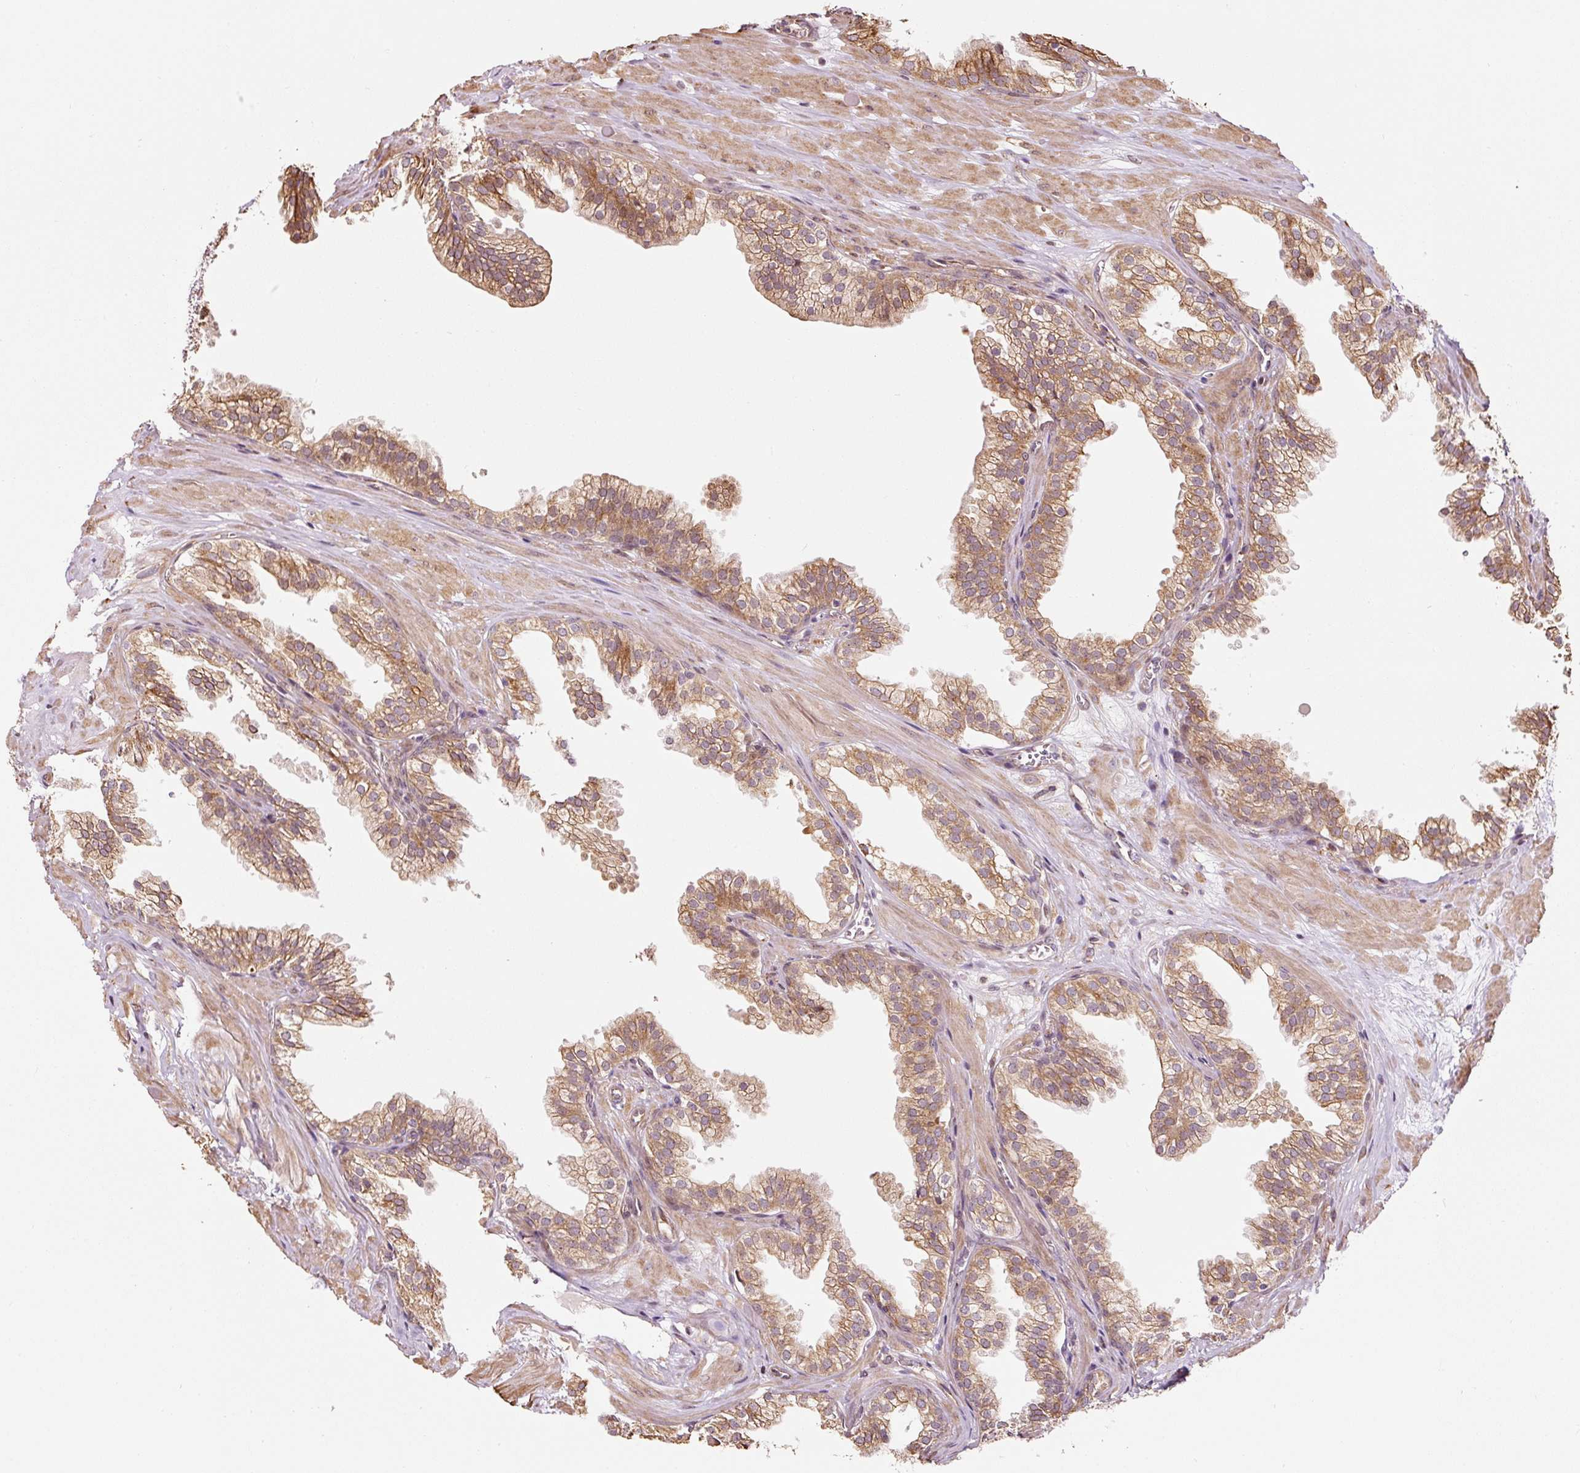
{"staining": {"intensity": "moderate", "quantity": ">75%", "location": "cytoplasmic/membranous"}, "tissue": "prostate", "cell_type": "Glandular cells", "image_type": "normal", "snomed": [{"axis": "morphology", "description": "Normal tissue, NOS"}, {"axis": "topography", "description": "Prostate"}, {"axis": "topography", "description": "Peripheral nerve tissue"}], "caption": "Benign prostate was stained to show a protein in brown. There is medium levels of moderate cytoplasmic/membranous expression in approximately >75% of glandular cells. (Stains: DAB (3,3'-diaminobenzidine) in brown, nuclei in blue, Microscopy: brightfield microscopy at high magnification).", "gene": "ETF1", "patient": {"sex": "male", "age": 55}}